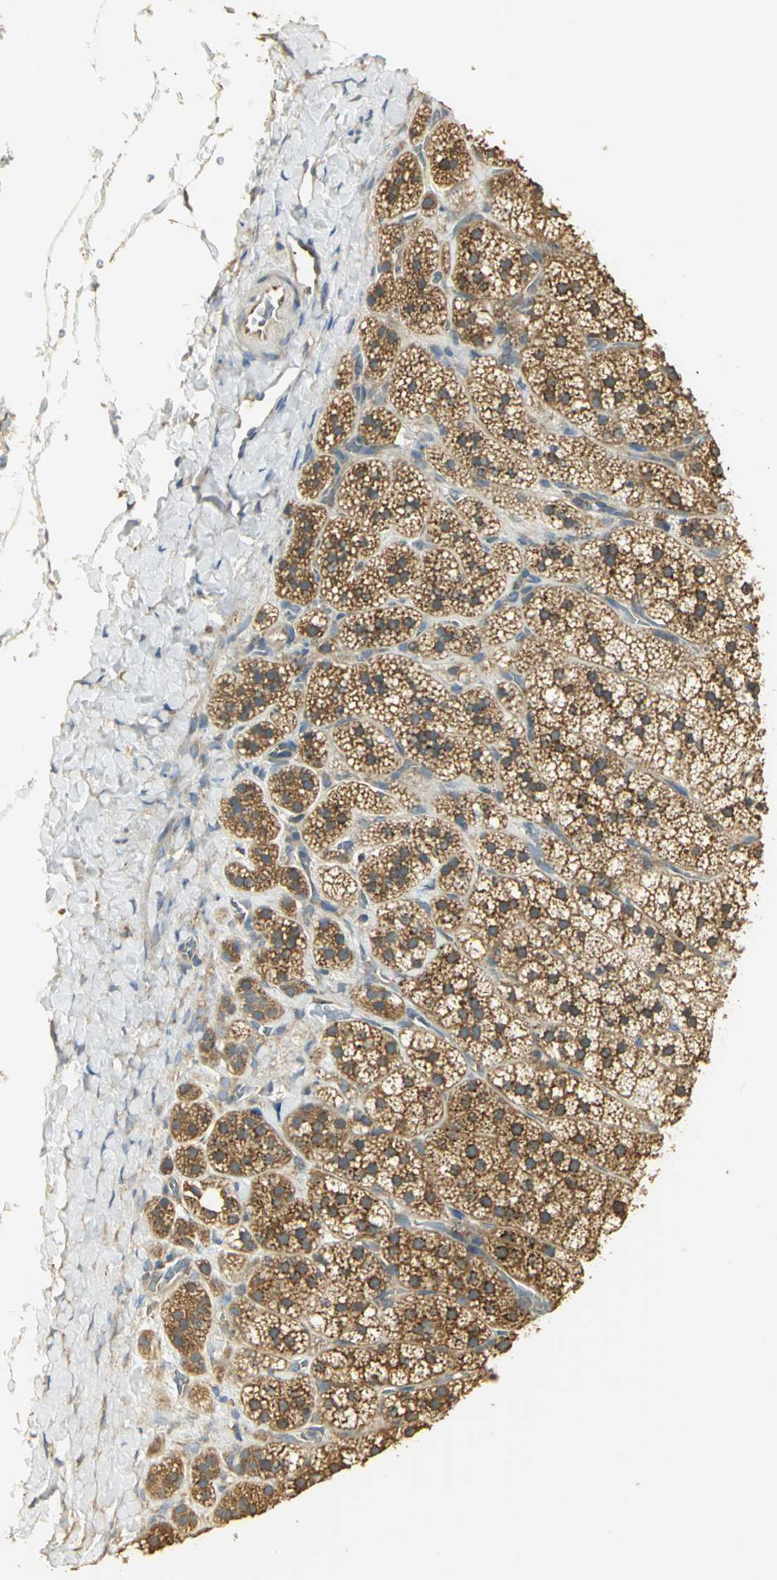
{"staining": {"intensity": "strong", "quantity": ">75%", "location": "cytoplasmic/membranous"}, "tissue": "adrenal gland", "cell_type": "Glandular cells", "image_type": "normal", "snomed": [{"axis": "morphology", "description": "Normal tissue, NOS"}, {"axis": "topography", "description": "Adrenal gland"}], "caption": "About >75% of glandular cells in unremarkable human adrenal gland display strong cytoplasmic/membranous protein expression as visualized by brown immunohistochemical staining.", "gene": "RARS1", "patient": {"sex": "female", "age": 44}}